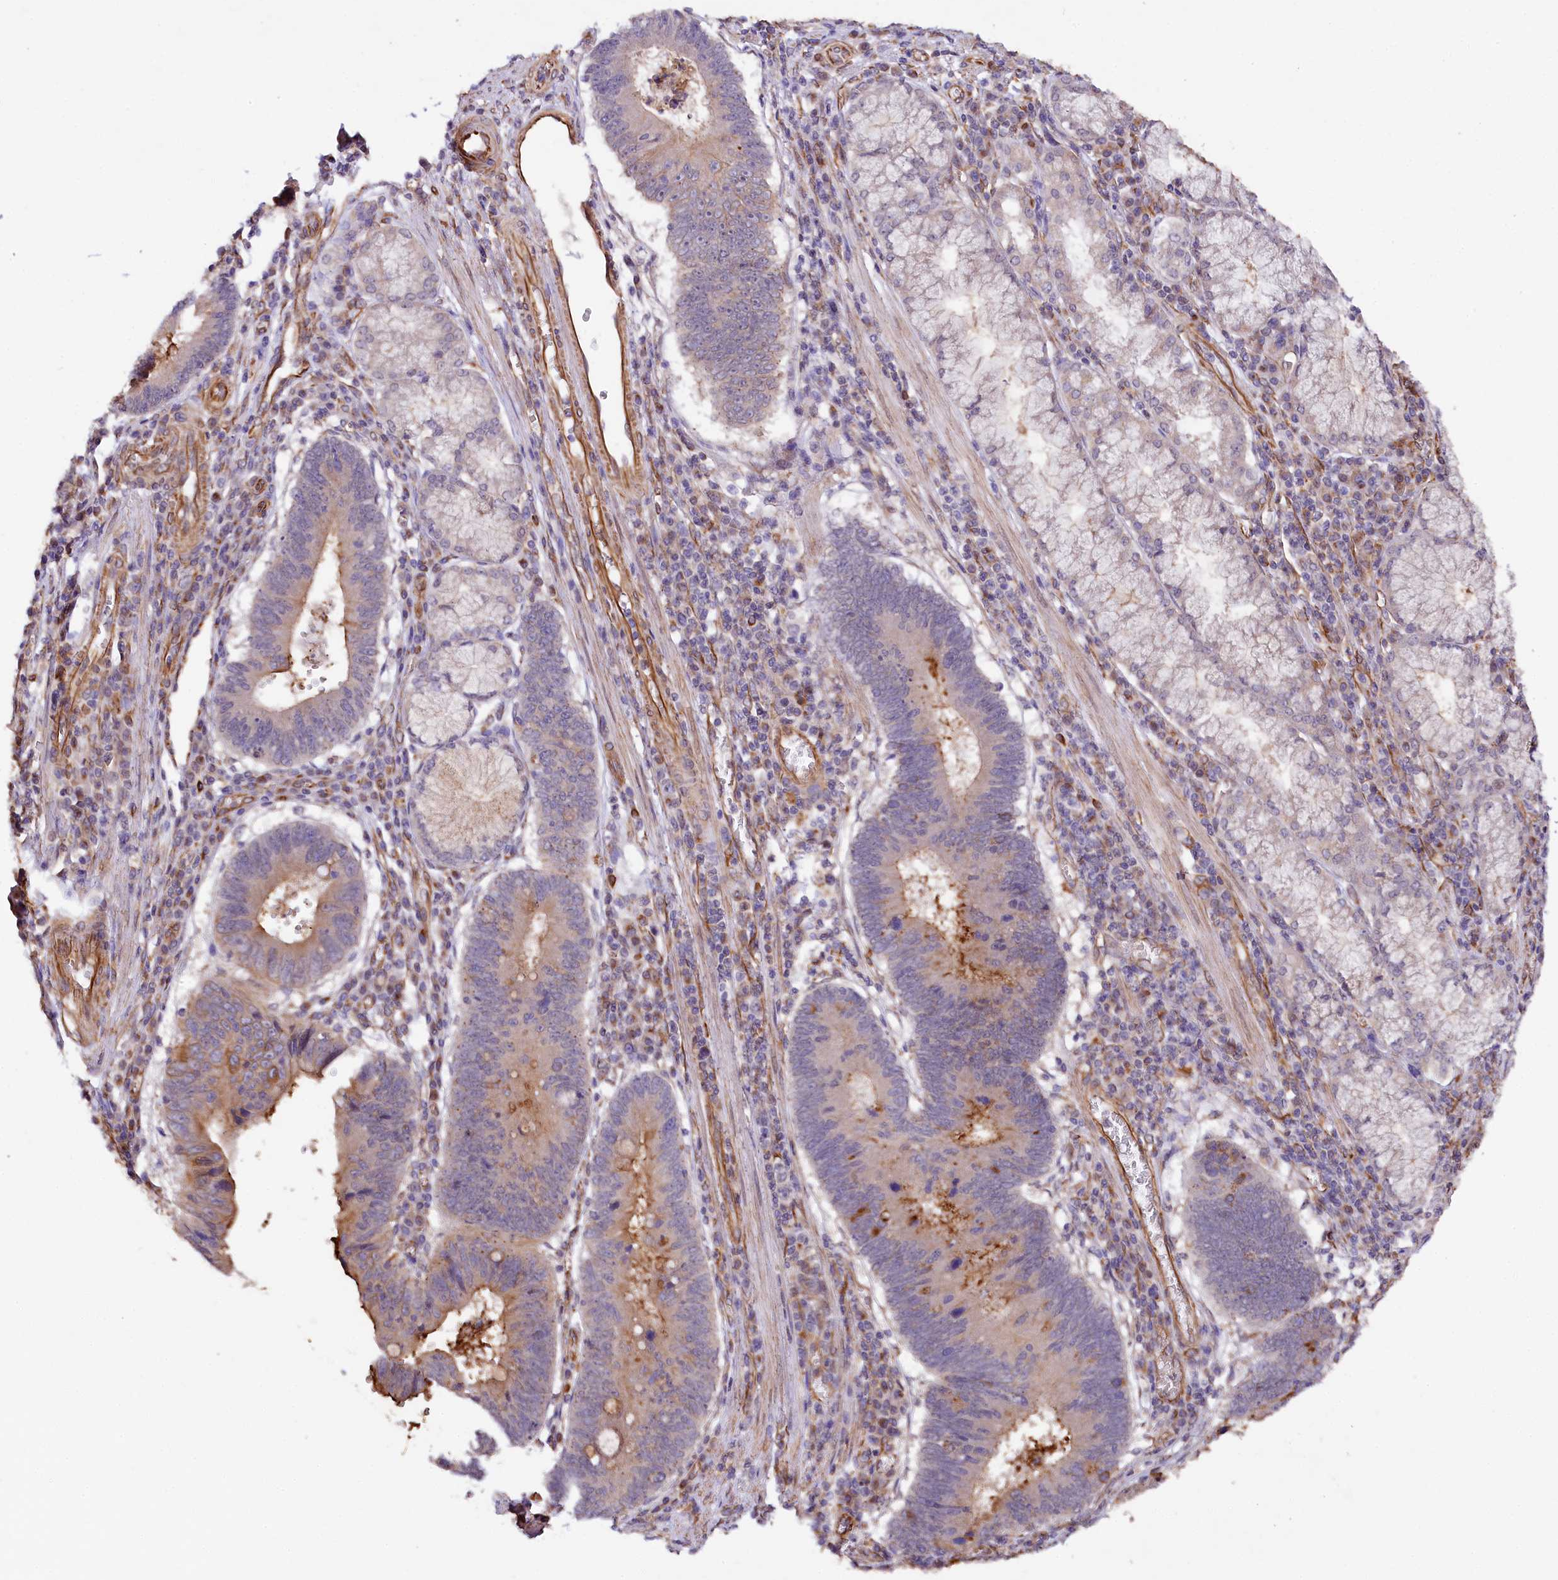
{"staining": {"intensity": "strong", "quantity": "<25%", "location": "cytoplasmic/membranous"}, "tissue": "stomach cancer", "cell_type": "Tumor cells", "image_type": "cancer", "snomed": [{"axis": "morphology", "description": "Adenocarcinoma, NOS"}, {"axis": "topography", "description": "Stomach"}], "caption": "This is a micrograph of immunohistochemistry staining of stomach cancer, which shows strong positivity in the cytoplasmic/membranous of tumor cells.", "gene": "TTC12", "patient": {"sex": "male", "age": 59}}